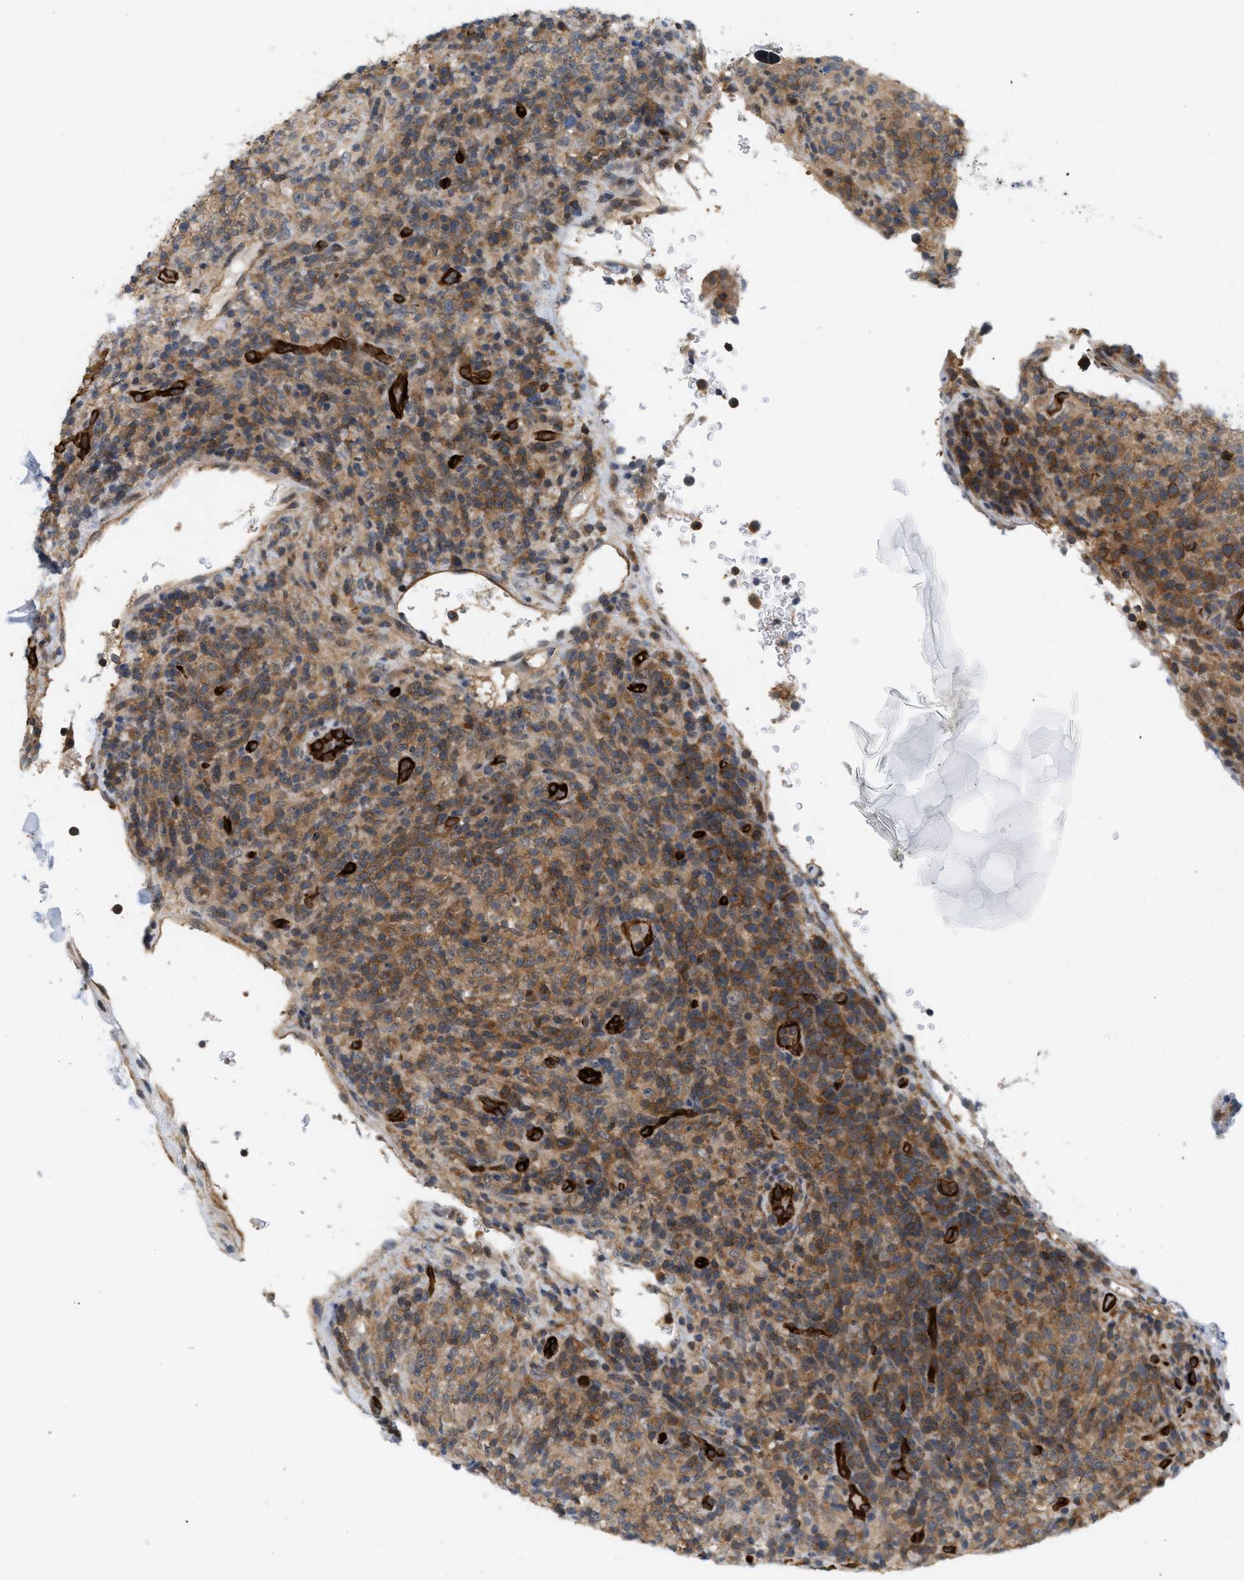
{"staining": {"intensity": "moderate", "quantity": ">75%", "location": "cytoplasmic/membranous"}, "tissue": "lymphoma", "cell_type": "Tumor cells", "image_type": "cancer", "snomed": [{"axis": "morphology", "description": "Malignant lymphoma, non-Hodgkin's type, High grade"}, {"axis": "topography", "description": "Lymph node"}], "caption": "High-grade malignant lymphoma, non-Hodgkin's type stained with DAB (3,3'-diaminobenzidine) immunohistochemistry shows medium levels of moderate cytoplasmic/membranous expression in about >75% of tumor cells.", "gene": "PALMD", "patient": {"sex": "female", "age": 76}}